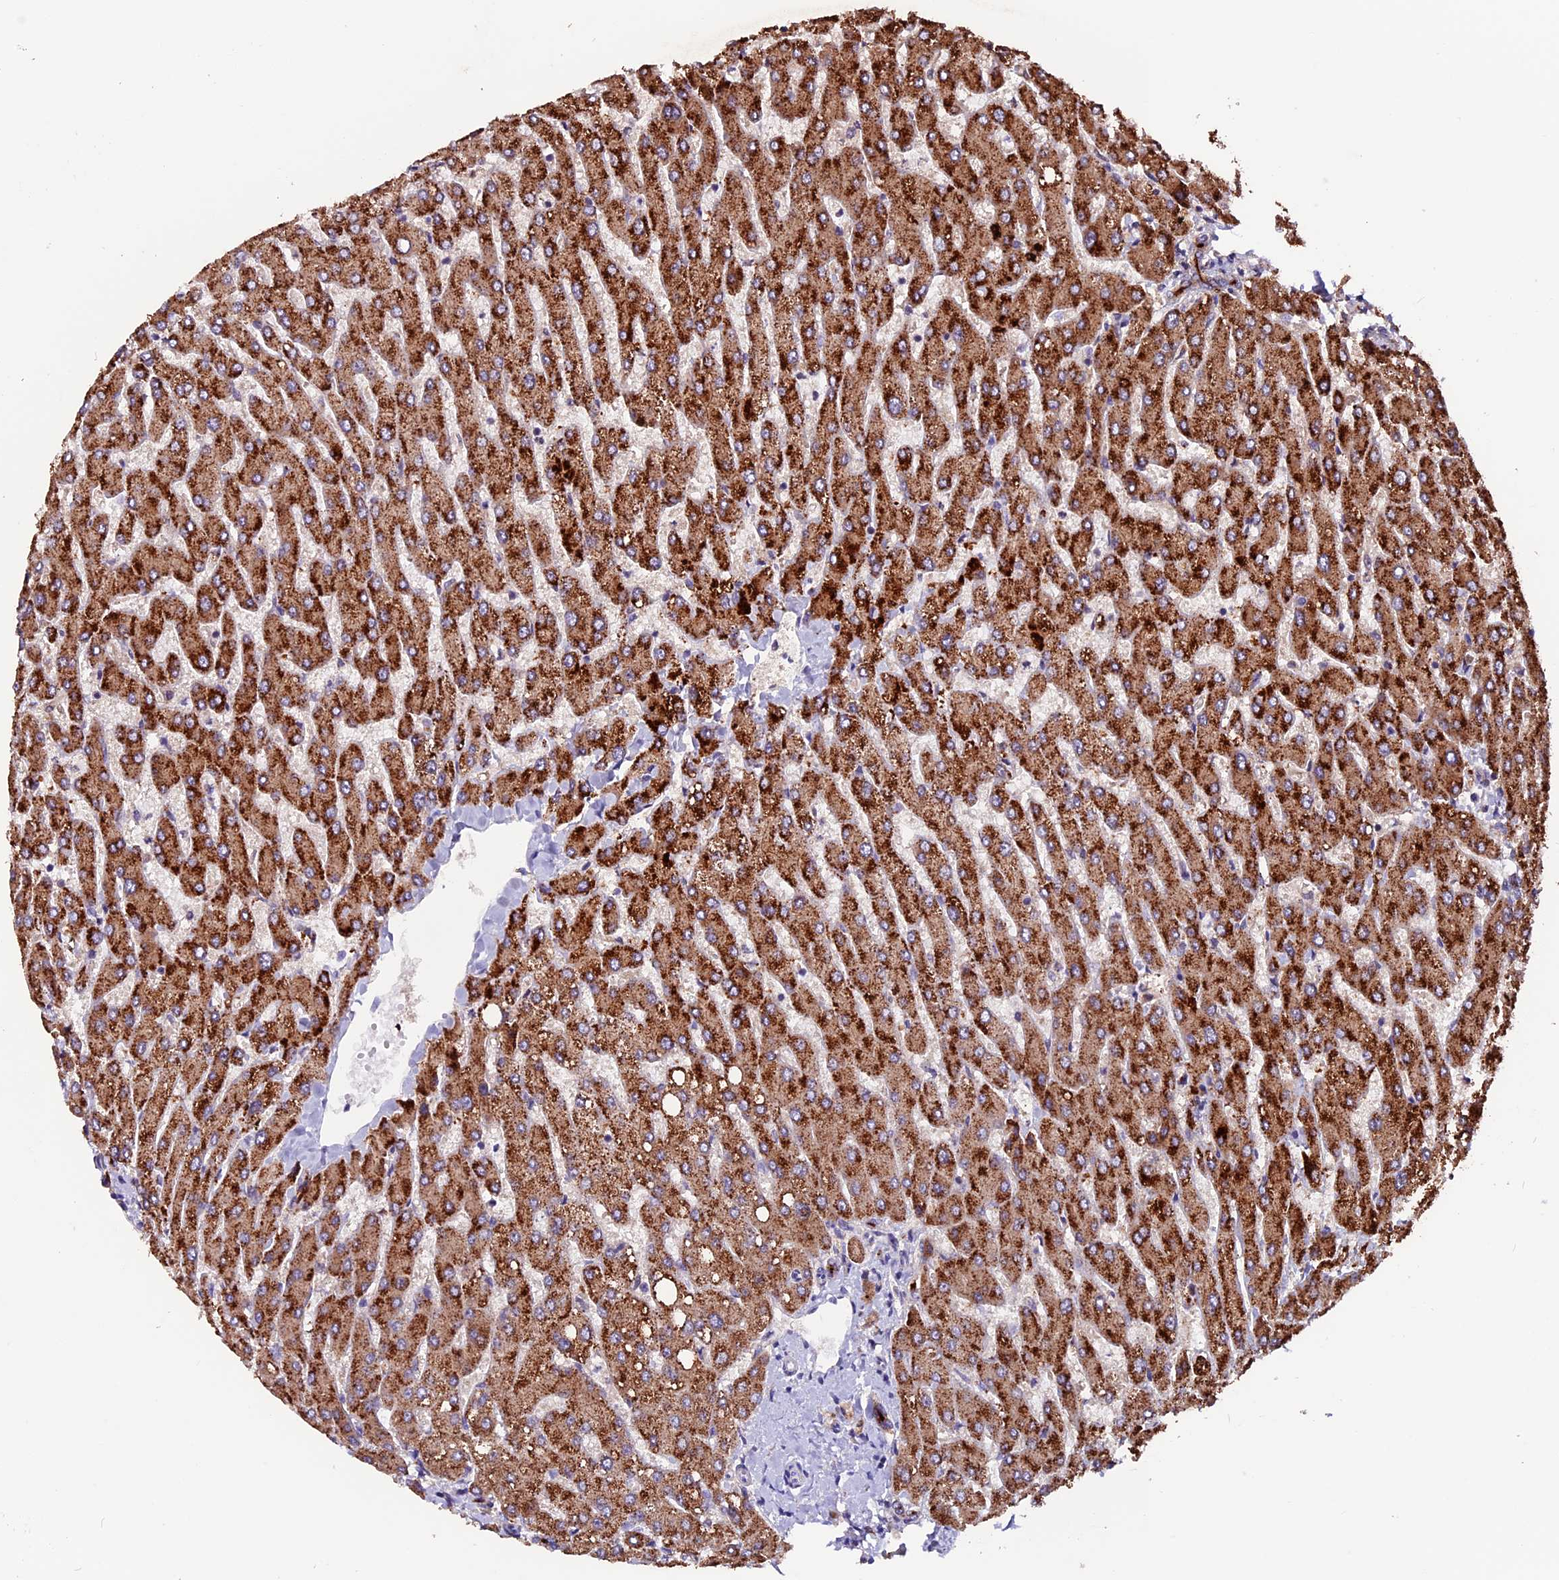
{"staining": {"intensity": "strong", "quantity": "<25%", "location": "cytoplasmic/membranous"}, "tissue": "liver", "cell_type": "Cholangiocytes", "image_type": "normal", "snomed": [{"axis": "morphology", "description": "Normal tissue, NOS"}, {"axis": "topography", "description": "Liver"}], "caption": "IHC histopathology image of normal liver: liver stained using immunohistochemistry (IHC) displays medium levels of strong protein expression localized specifically in the cytoplasmic/membranous of cholangiocytes, appearing as a cytoplasmic/membranous brown color.", "gene": "ZNF598", "patient": {"sex": "male", "age": 55}}